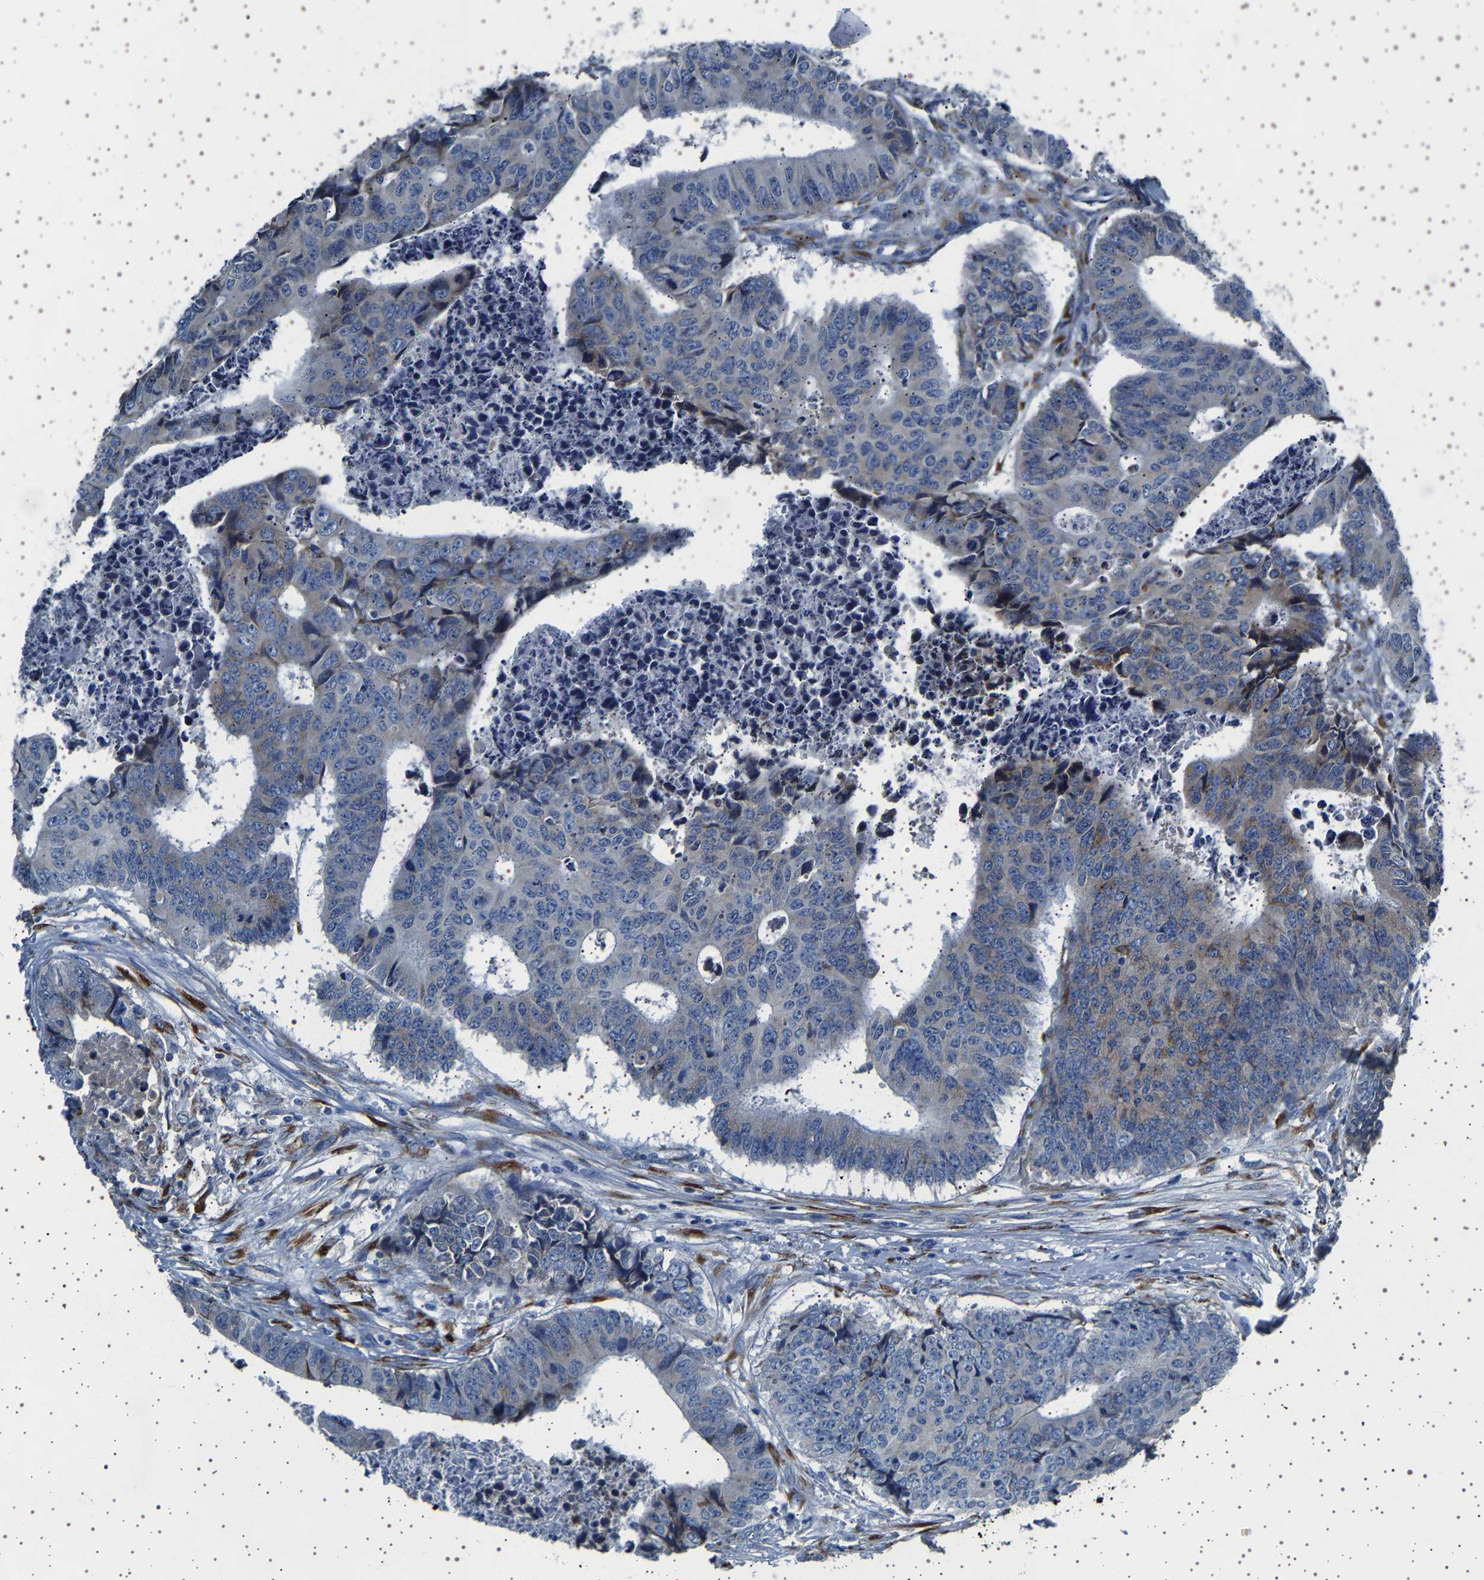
{"staining": {"intensity": "weak", "quantity": "25%-75%", "location": "cytoplasmic/membranous"}, "tissue": "colorectal cancer", "cell_type": "Tumor cells", "image_type": "cancer", "snomed": [{"axis": "morphology", "description": "Adenocarcinoma, NOS"}, {"axis": "topography", "description": "Rectum"}], "caption": "Protein analysis of adenocarcinoma (colorectal) tissue demonstrates weak cytoplasmic/membranous positivity in approximately 25%-75% of tumor cells.", "gene": "FTCD", "patient": {"sex": "male", "age": 84}}